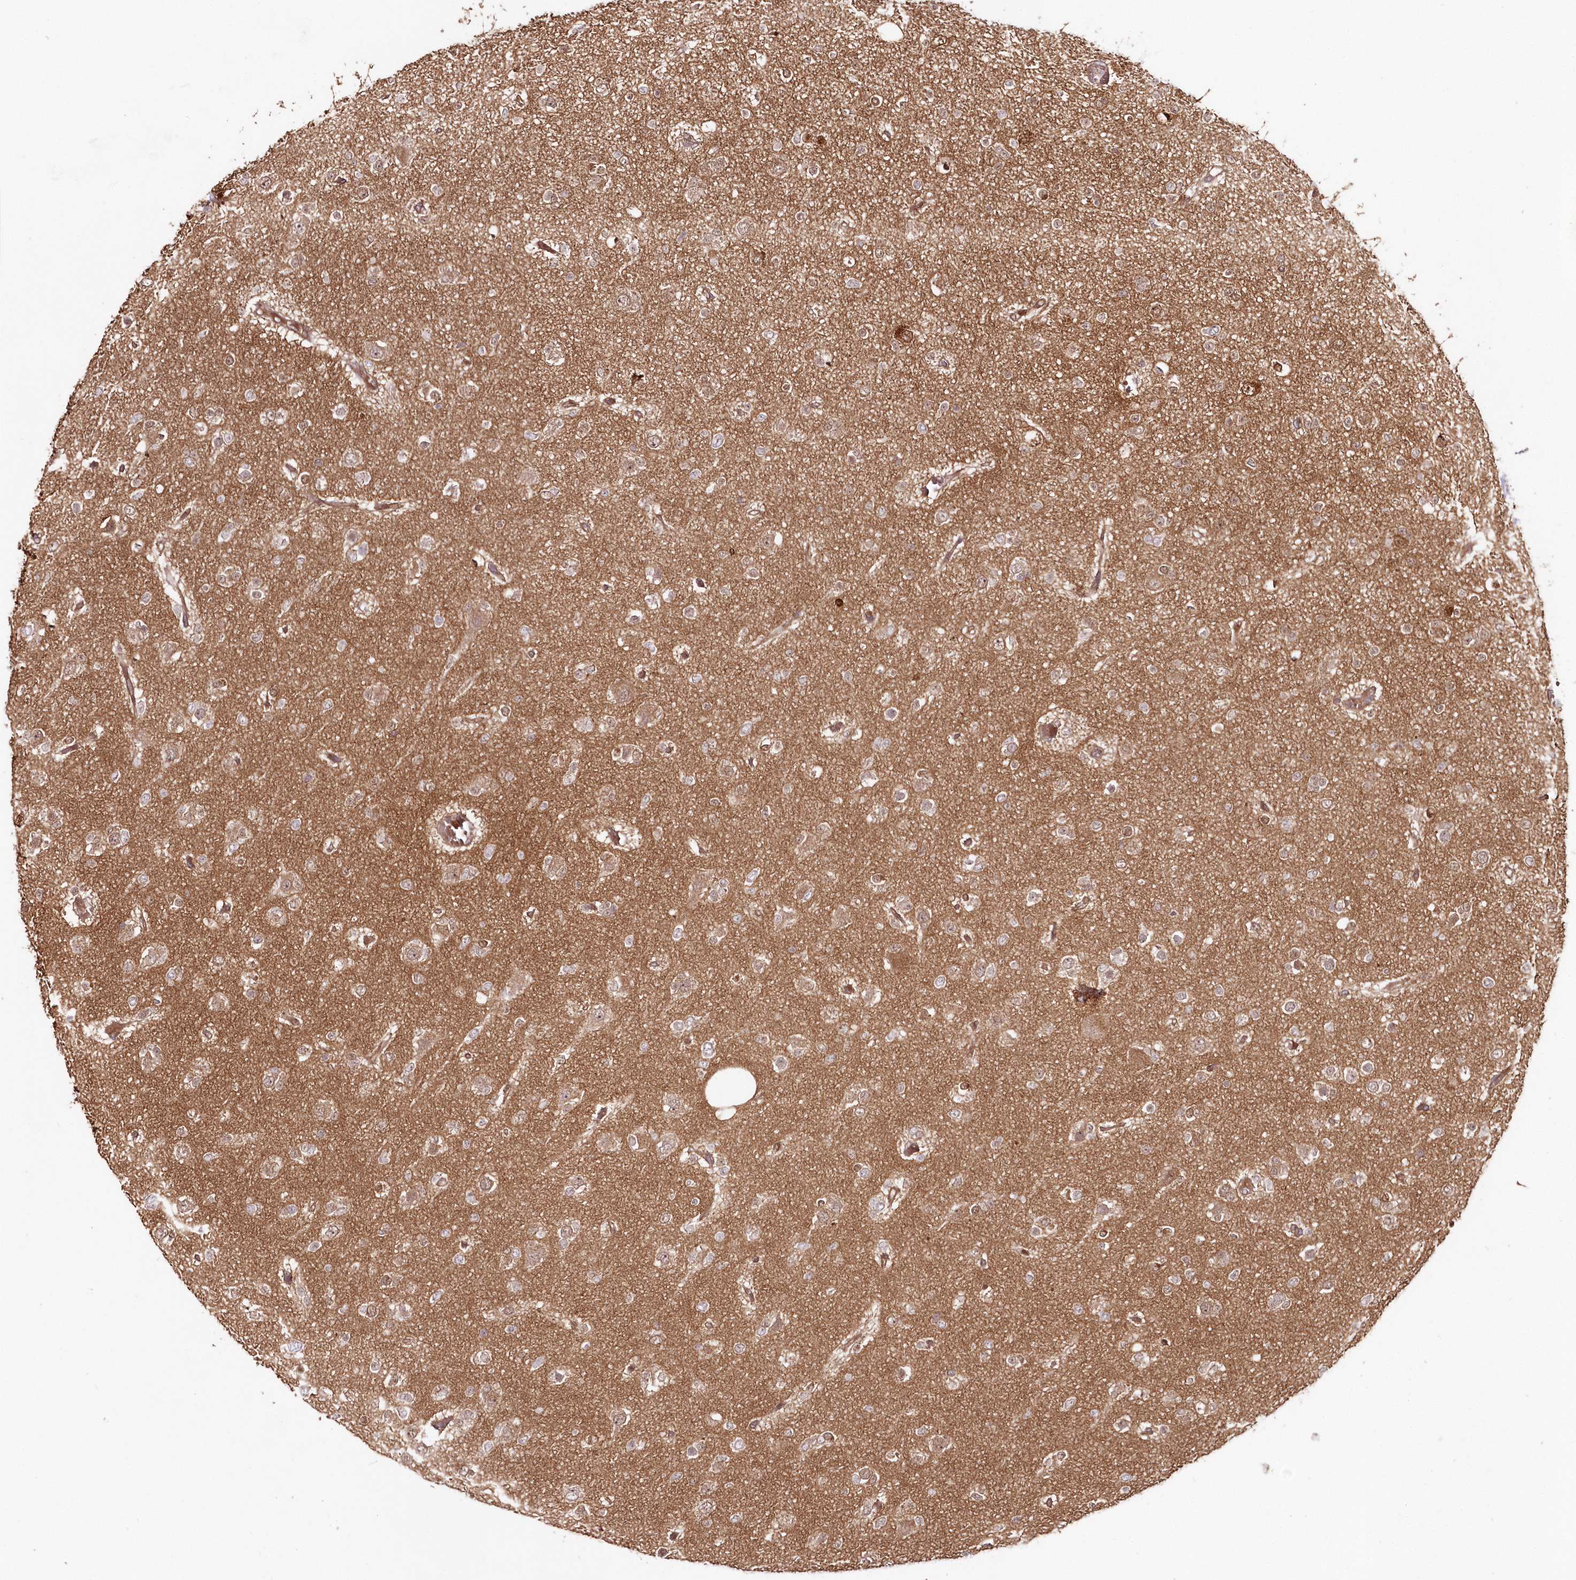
{"staining": {"intensity": "moderate", "quantity": "<25%", "location": "cytoplasmic/membranous,nuclear"}, "tissue": "glioma", "cell_type": "Tumor cells", "image_type": "cancer", "snomed": [{"axis": "morphology", "description": "Glioma, malignant, Low grade"}, {"axis": "topography", "description": "Brain"}], "caption": "Approximately <25% of tumor cells in glioma display moderate cytoplasmic/membranous and nuclear protein expression as visualized by brown immunohistochemical staining.", "gene": "IMPA1", "patient": {"sex": "female", "age": 22}}